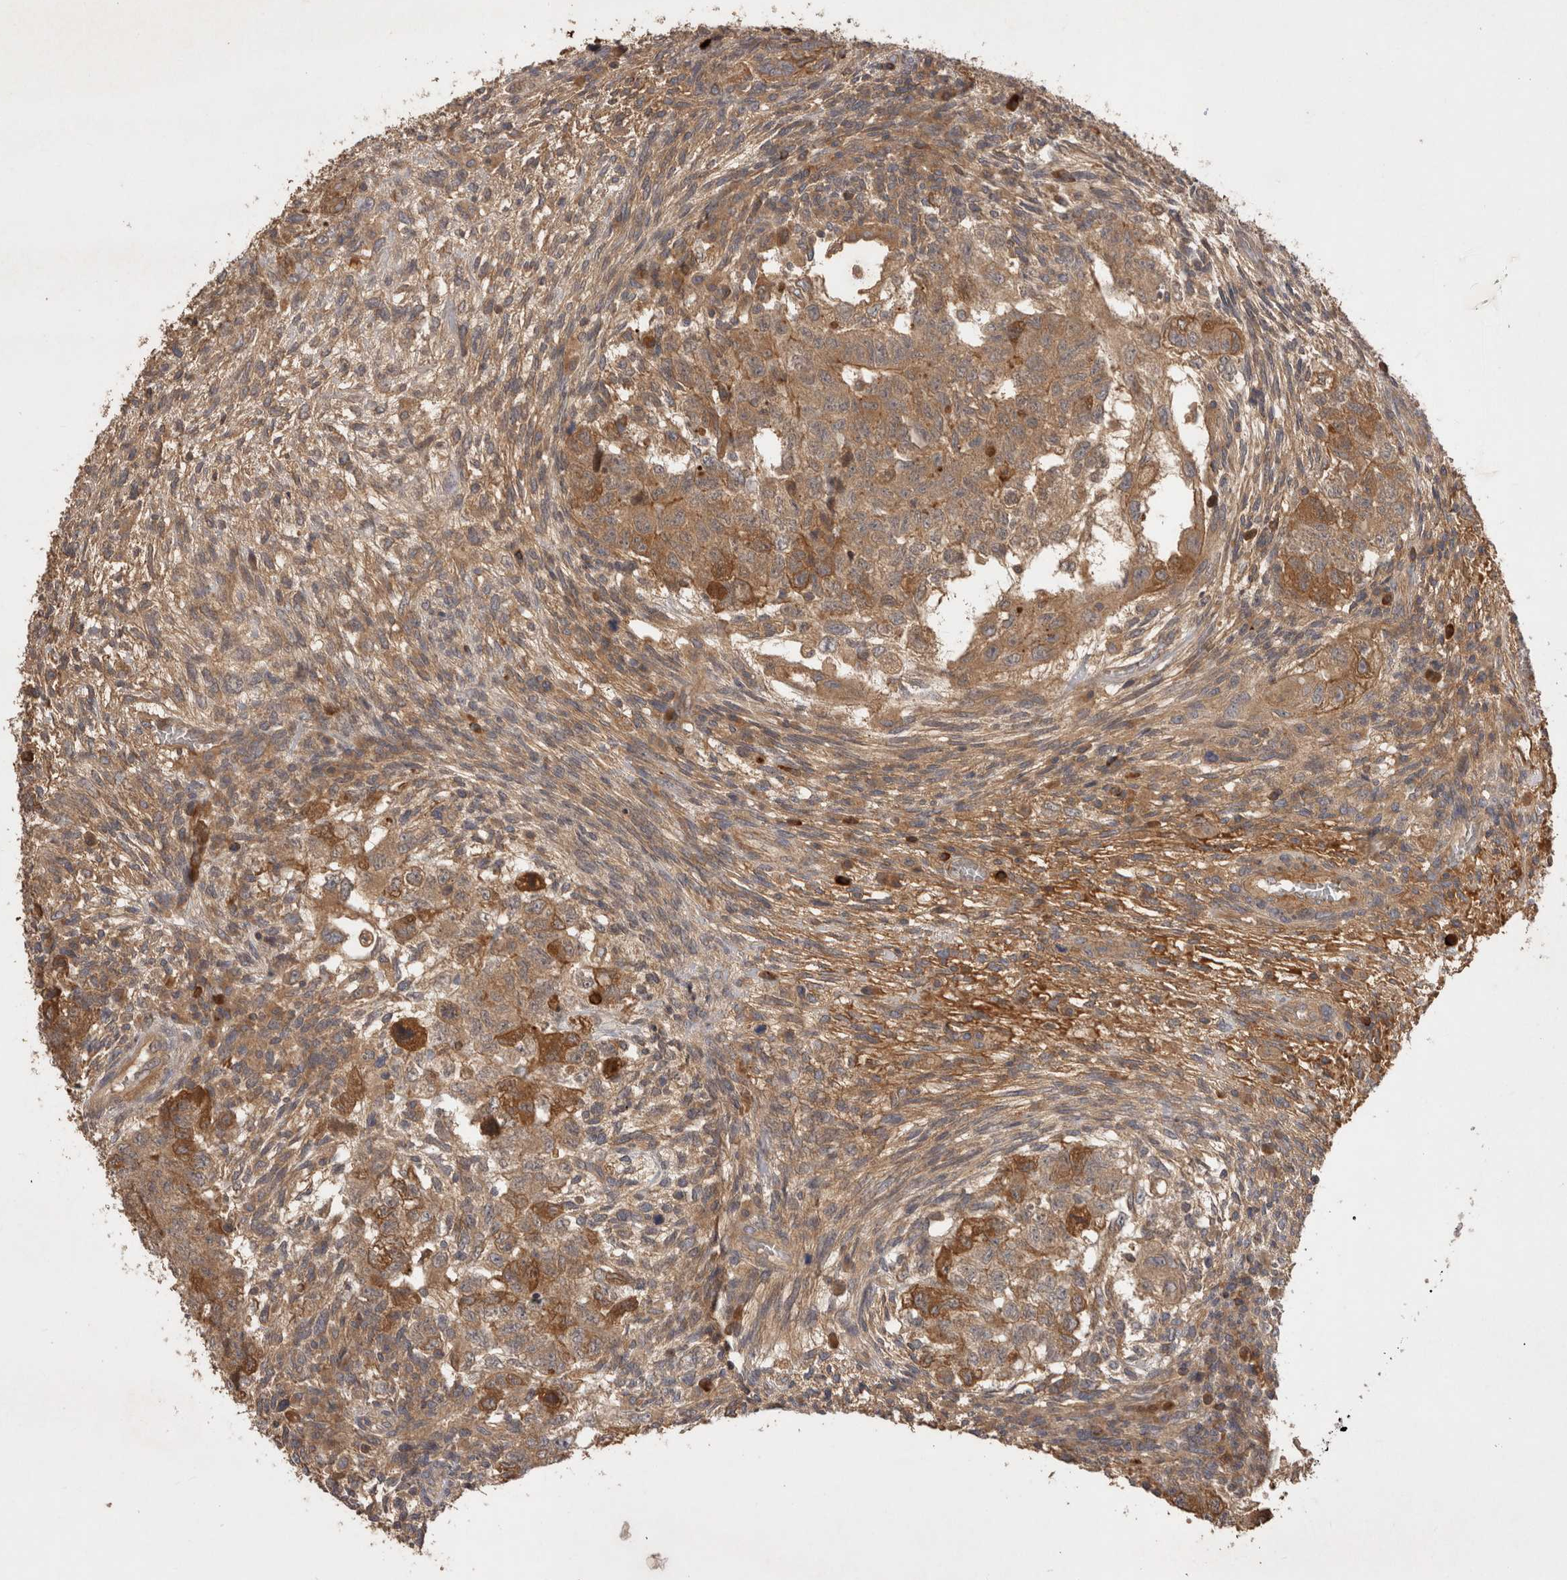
{"staining": {"intensity": "moderate", "quantity": ">75%", "location": "cytoplasmic/membranous"}, "tissue": "testis cancer", "cell_type": "Tumor cells", "image_type": "cancer", "snomed": [{"axis": "morphology", "description": "Normal tissue, NOS"}, {"axis": "morphology", "description": "Carcinoma, Embryonal, NOS"}, {"axis": "topography", "description": "Testis"}], "caption": "Human embryonal carcinoma (testis) stained with a brown dye displays moderate cytoplasmic/membranous positive staining in about >75% of tumor cells.", "gene": "PPP1R42", "patient": {"sex": "male", "age": 36}}